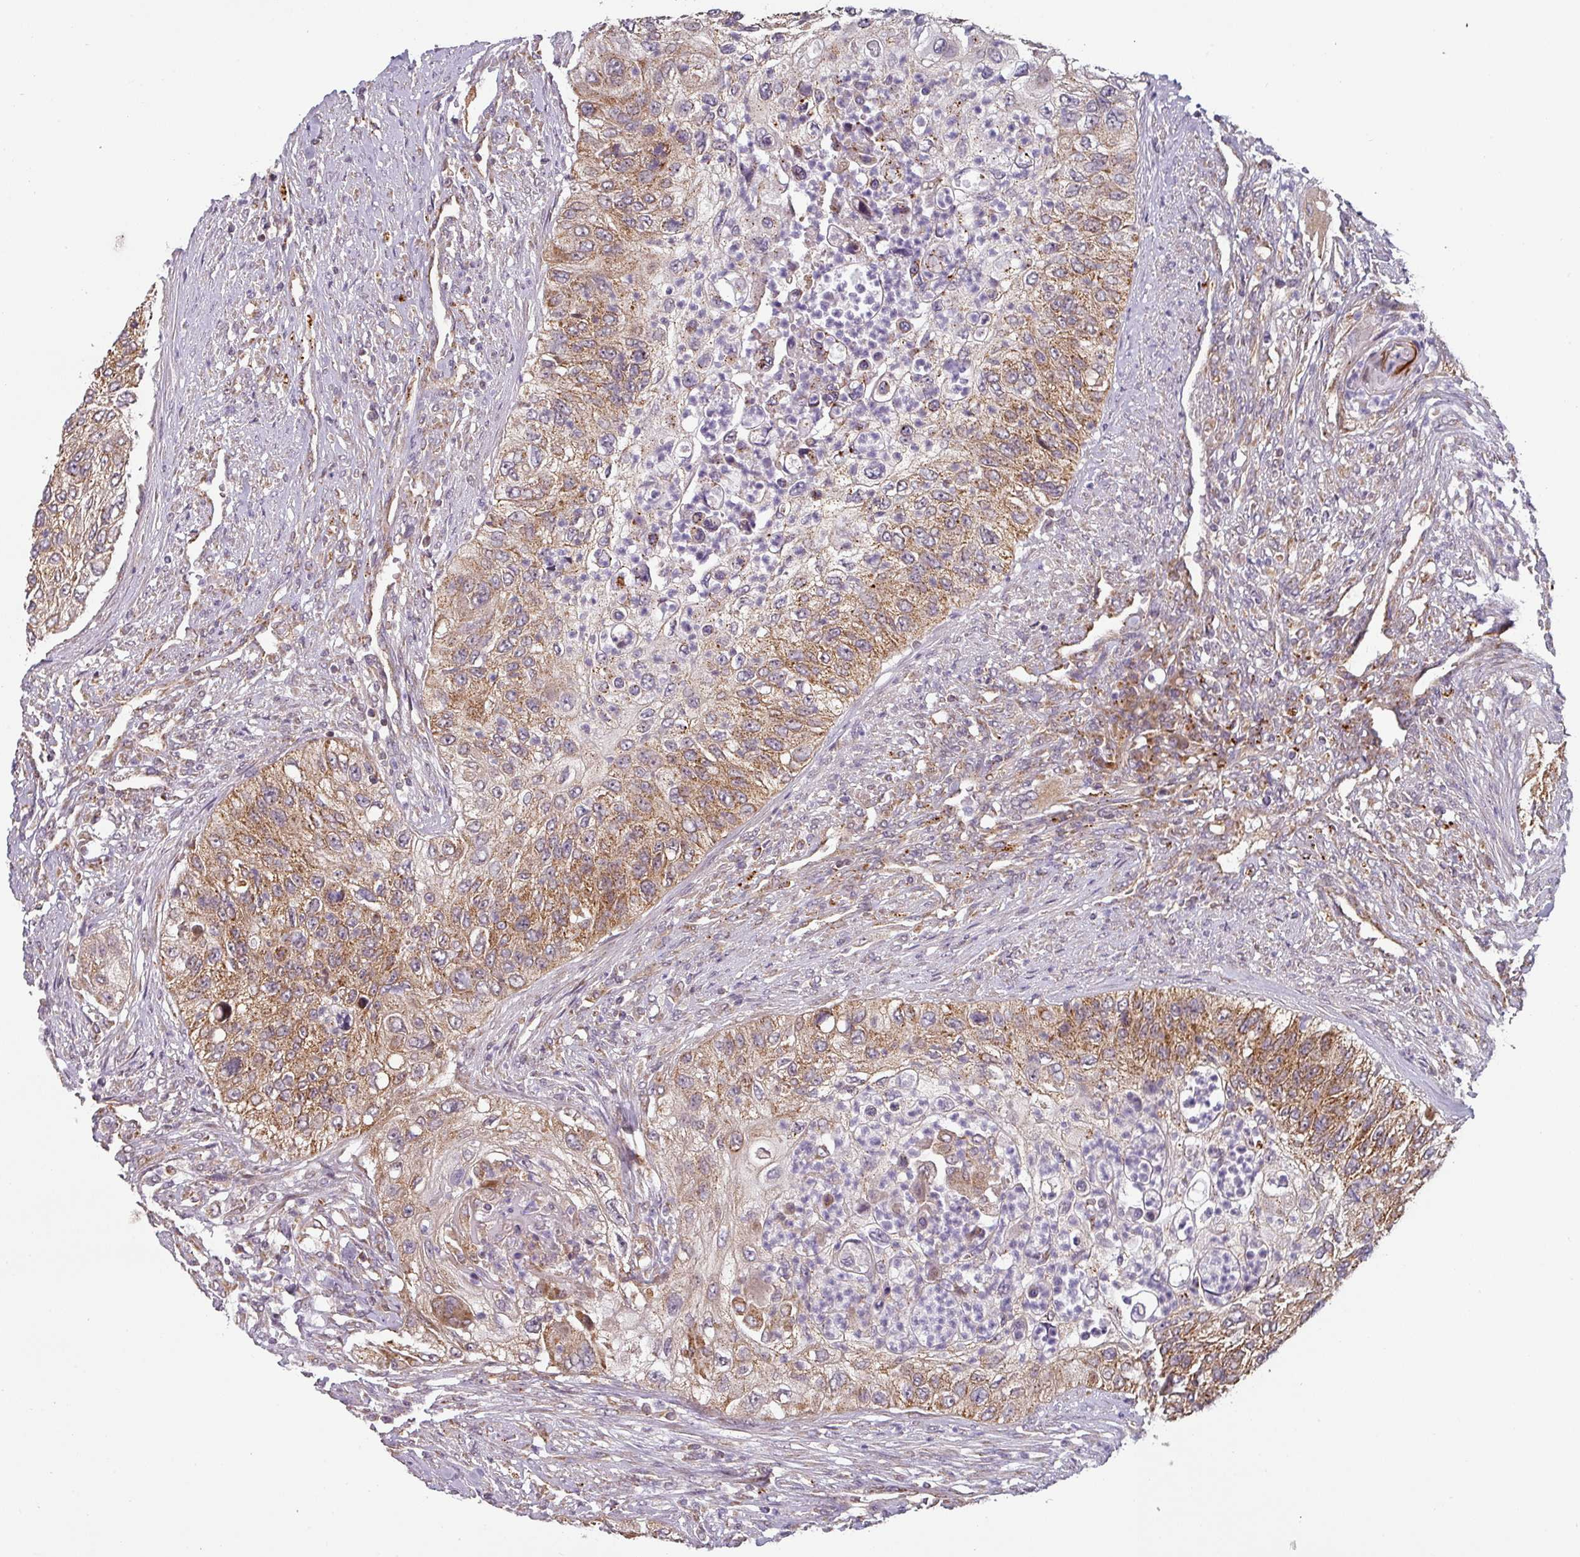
{"staining": {"intensity": "moderate", "quantity": "25%-75%", "location": "cytoplasmic/membranous"}, "tissue": "urothelial cancer", "cell_type": "Tumor cells", "image_type": "cancer", "snomed": [{"axis": "morphology", "description": "Urothelial carcinoma, High grade"}, {"axis": "topography", "description": "Urinary bladder"}], "caption": "There is medium levels of moderate cytoplasmic/membranous staining in tumor cells of urothelial carcinoma (high-grade), as demonstrated by immunohistochemical staining (brown color).", "gene": "MRPS16", "patient": {"sex": "female", "age": 60}}